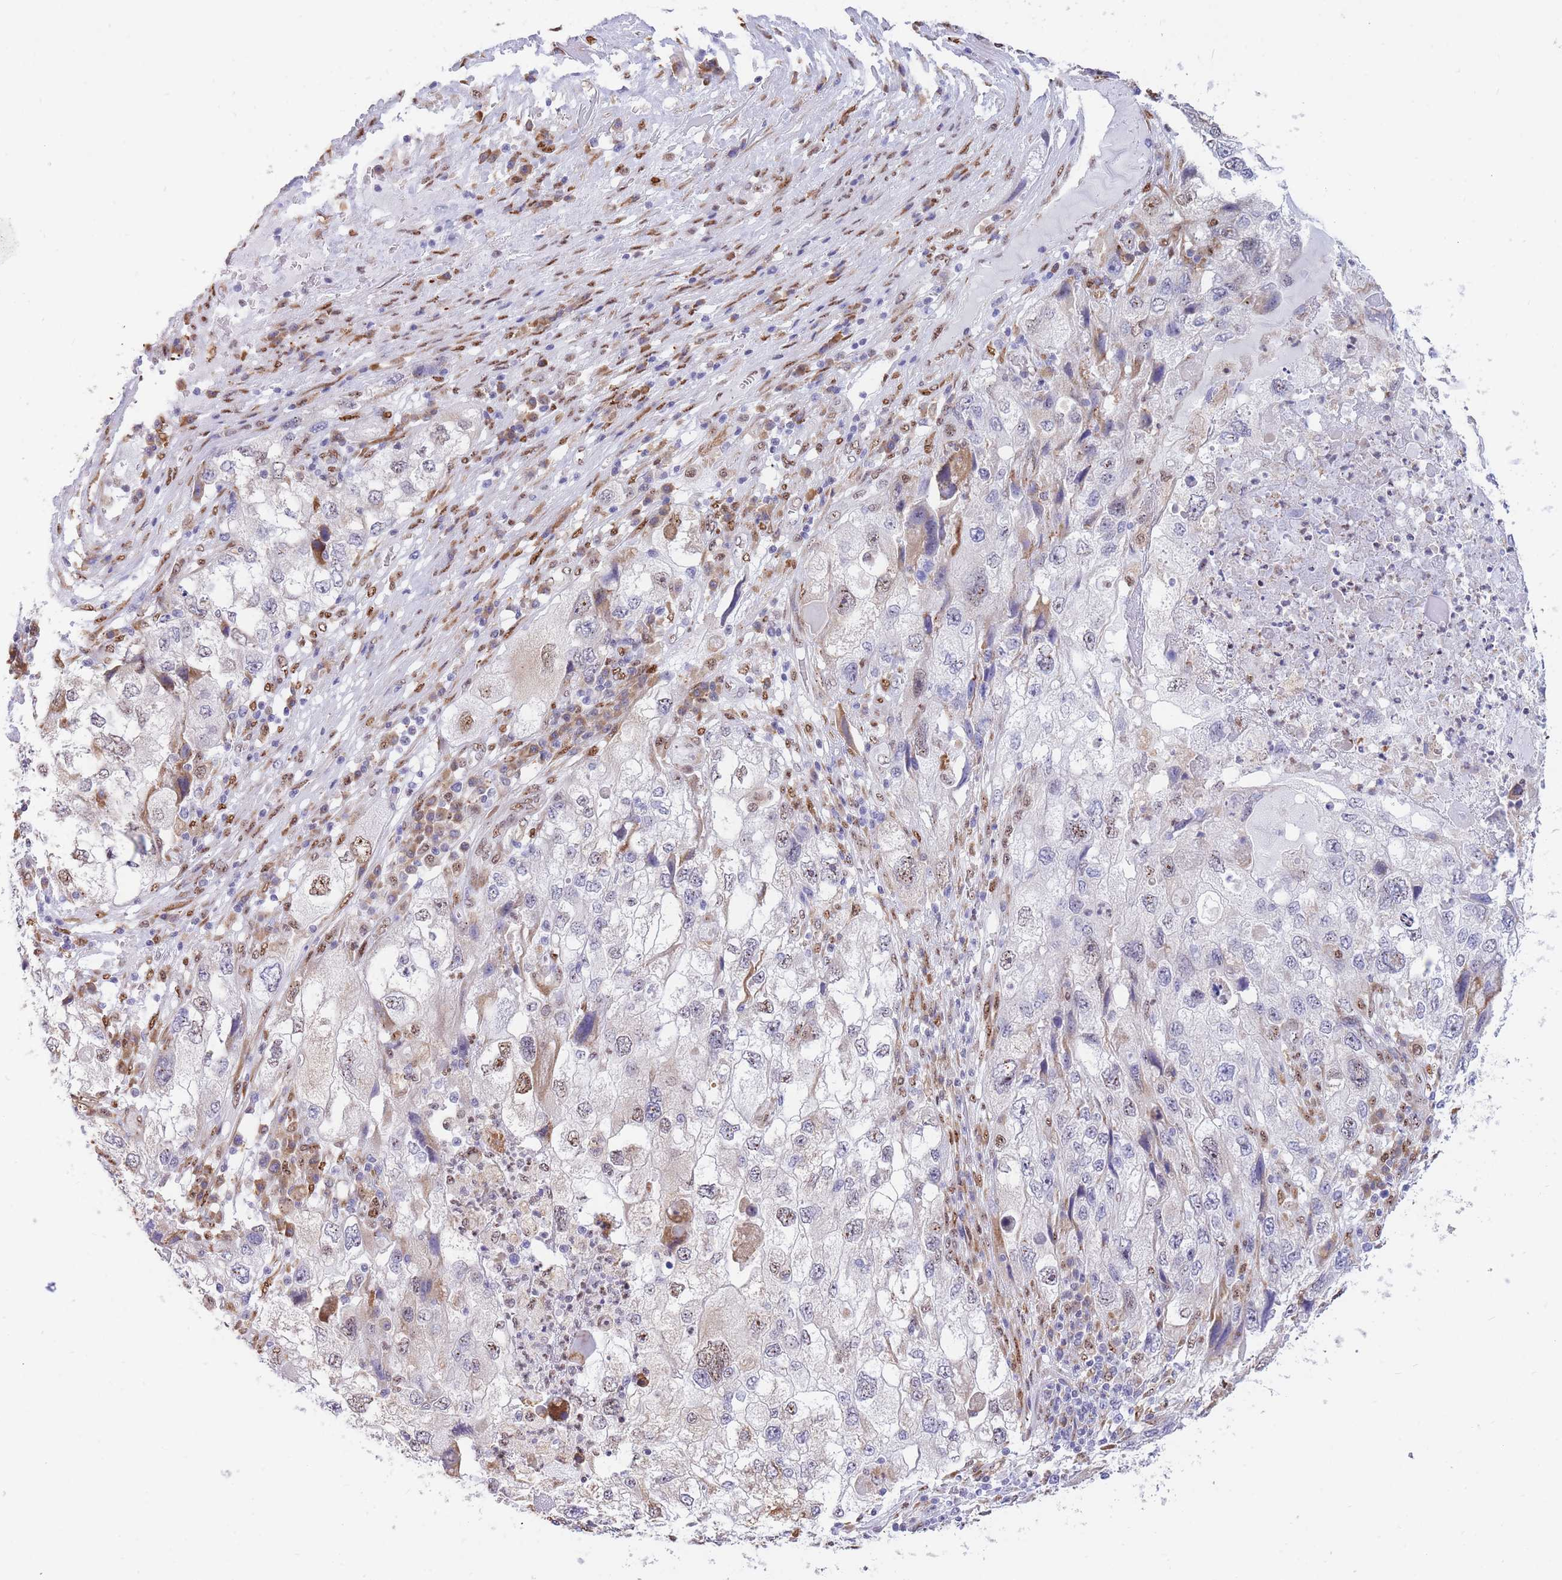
{"staining": {"intensity": "moderate", "quantity": "<25%", "location": "cytoplasmic/membranous,nuclear"}, "tissue": "endometrial cancer", "cell_type": "Tumor cells", "image_type": "cancer", "snomed": [{"axis": "morphology", "description": "Adenocarcinoma, NOS"}, {"axis": "topography", "description": "Endometrium"}], "caption": "The image reveals a brown stain indicating the presence of a protein in the cytoplasmic/membranous and nuclear of tumor cells in adenocarcinoma (endometrial).", "gene": "FAM153A", "patient": {"sex": "female", "age": 49}}